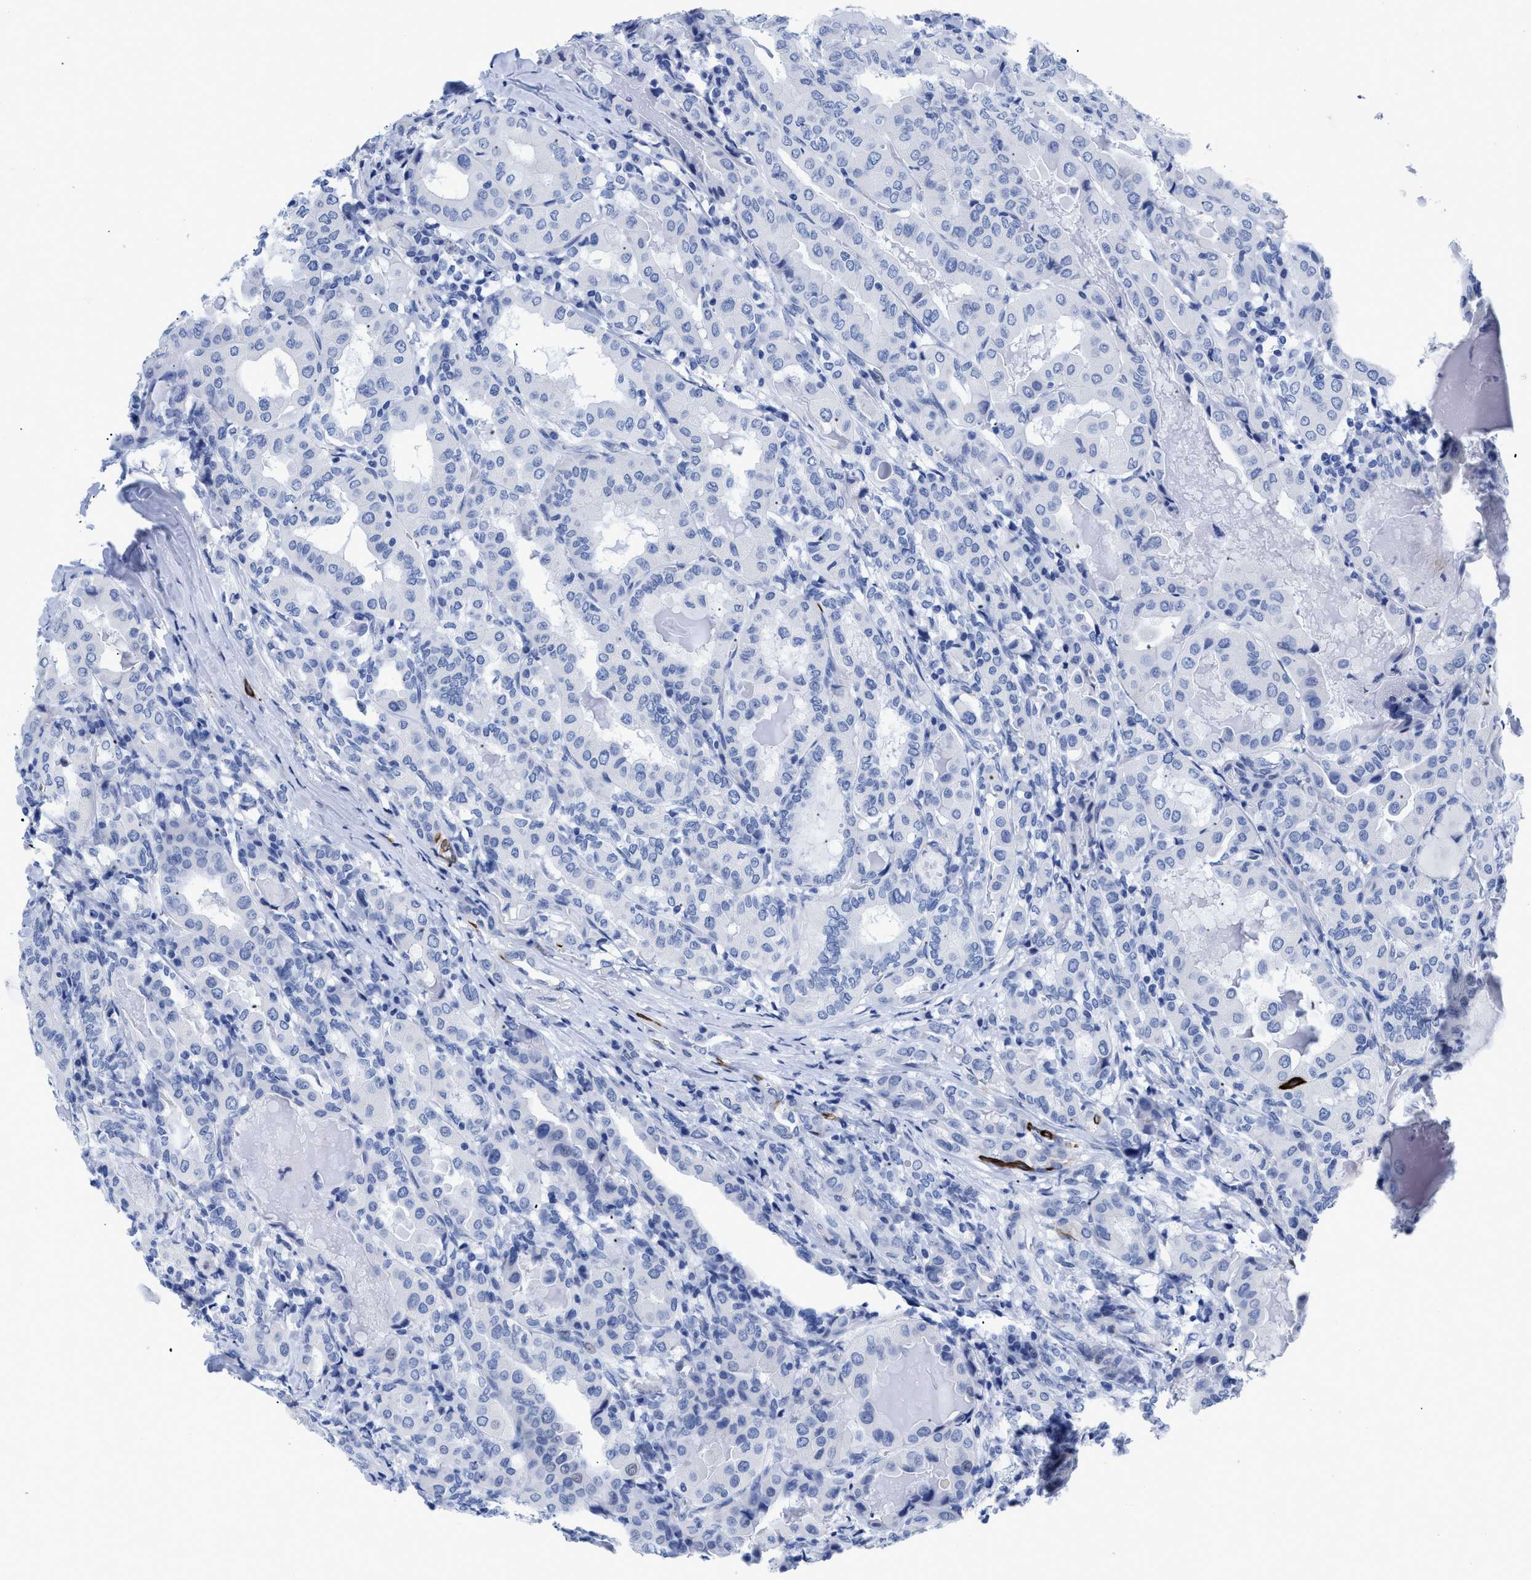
{"staining": {"intensity": "negative", "quantity": "none", "location": "none"}, "tissue": "thyroid cancer", "cell_type": "Tumor cells", "image_type": "cancer", "snomed": [{"axis": "morphology", "description": "Papillary adenocarcinoma, NOS"}, {"axis": "topography", "description": "Thyroid gland"}], "caption": "High power microscopy histopathology image of an immunohistochemistry (IHC) image of thyroid papillary adenocarcinoma, revealing no significant staining in tumor cells. (Stains: DAB (3,3'-diaminobenzidine) IHC with hematoxylin counter stain, Microscopy: brightfield microscopy at high magnification).", "gene": "DUSP26", "patient": {"sex": "female", "age": 42}}